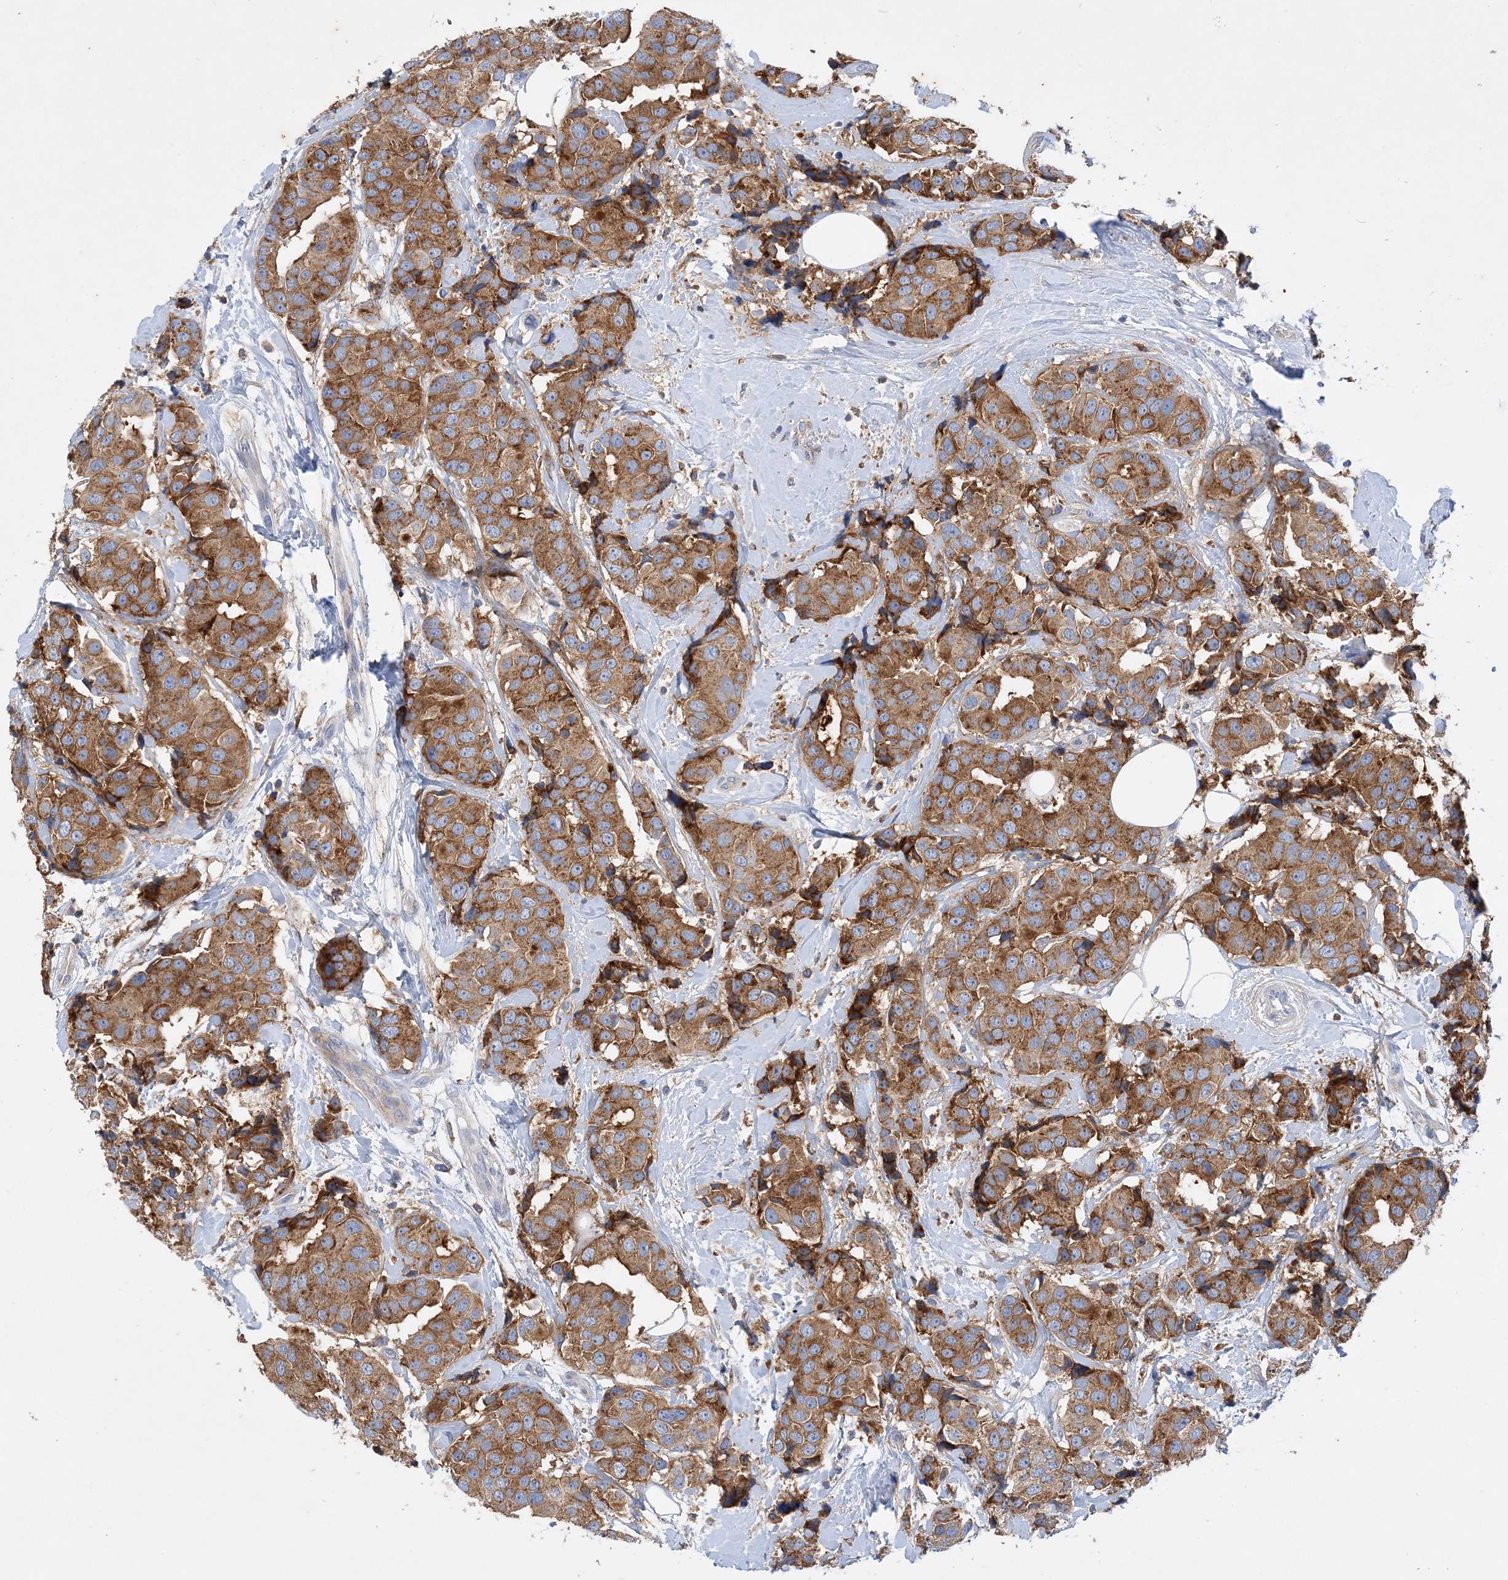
{"staining": {"intensity": "strong", "quantity": ">75%", "location": "cytoplasmic/membranous"}, "tissue": "breast cancer", "cell_type": "Tumor cells", "image_type": "cancer", "snomed": [{"axis": "morphology", "description": "Normal tissue, NOS"}, {"axis": "morphology", "description": "Duct carcinoma"}, {"axis": "topography", "description": "Breast"}], "caption": "Immunohistochemical staining of breast intraductal carcinoma reveals strong cytoplasmic/membranous protein positivity in about >75% of tumor cells.", "gene": "GRINA", "patient": {"sex": "female", "age": 39}}